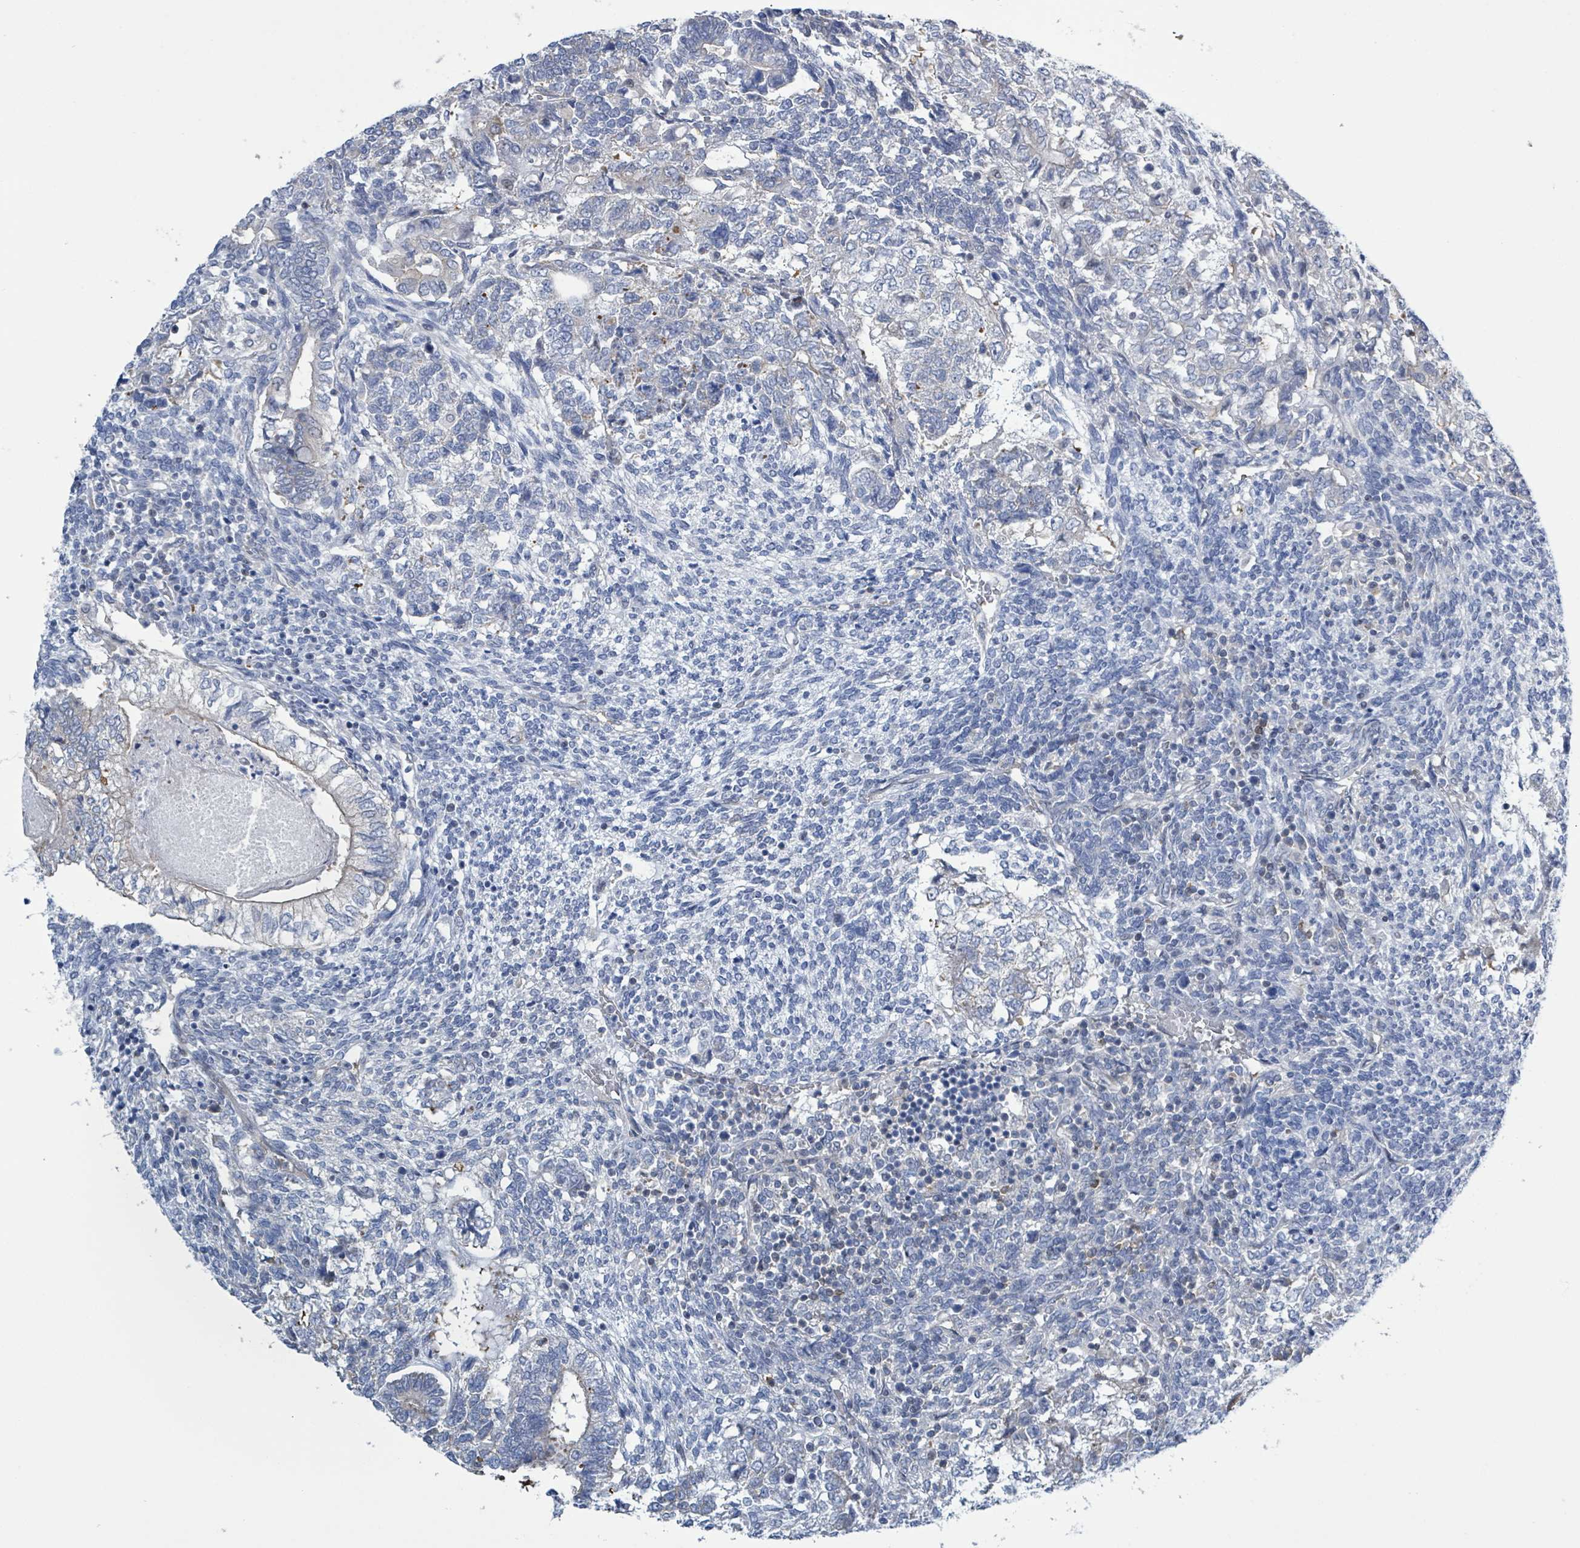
{"staining": {"intensity": "negative", "quantity": "none", "location": "none"}, "tissue": "testis cancer", "cell_type": "Tumor cells", "image_type": "cancer", "snomed": [{"axis": "morphology", "description": "Carcinoma, Embryonal, NOS"}, {"axis": "topography", "description": "Testis"}], "caption": "IHC of testis cancer exhibits no positivity in tumor cells.", "gene": "DGKZ", "patient": {"sex": "male", "age": 23}}